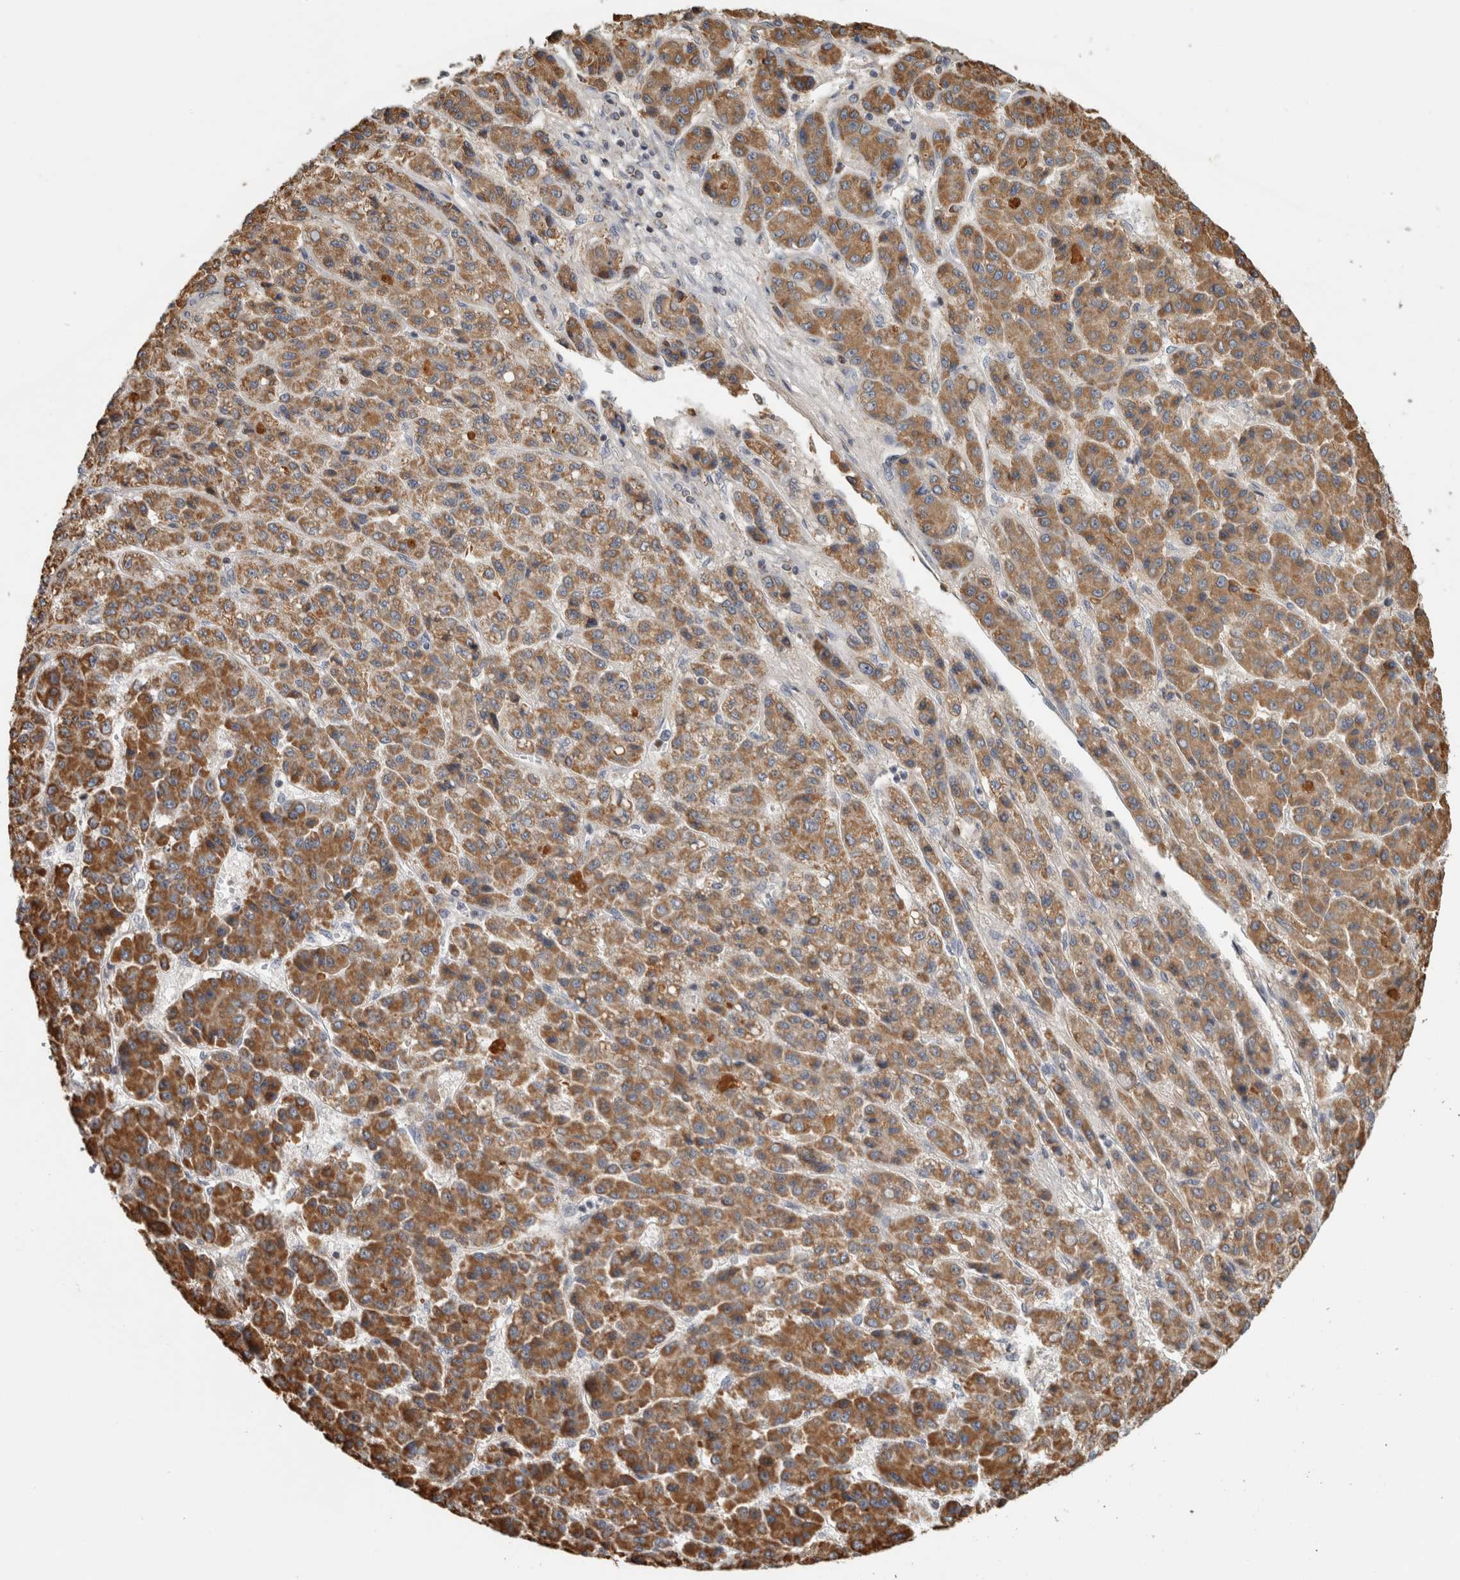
{"staining": {"intensity": "moderate", "quantity": ">75%", "location": "cytoplasmic/membranous"}, "tissue": "liver cancer", "cell_type": "Tumor cells", "image_type": "cancer", "snomed": [{"axis": "morphology", "description": "Carcinoma, Hepatocellular, NOS"}, {"axis": "topography", "description": "Liver"}], "caption": "Protein staining demonstrates moderate cytoplasmic/membranous staining in approximately >75% of tumor cells in hepatocellular carcinoma (liver). (IHC, brightfield microscopy, high magnification).", "gene": "ST8SIA1", "patient": {"sex": "male", "age": 70}}